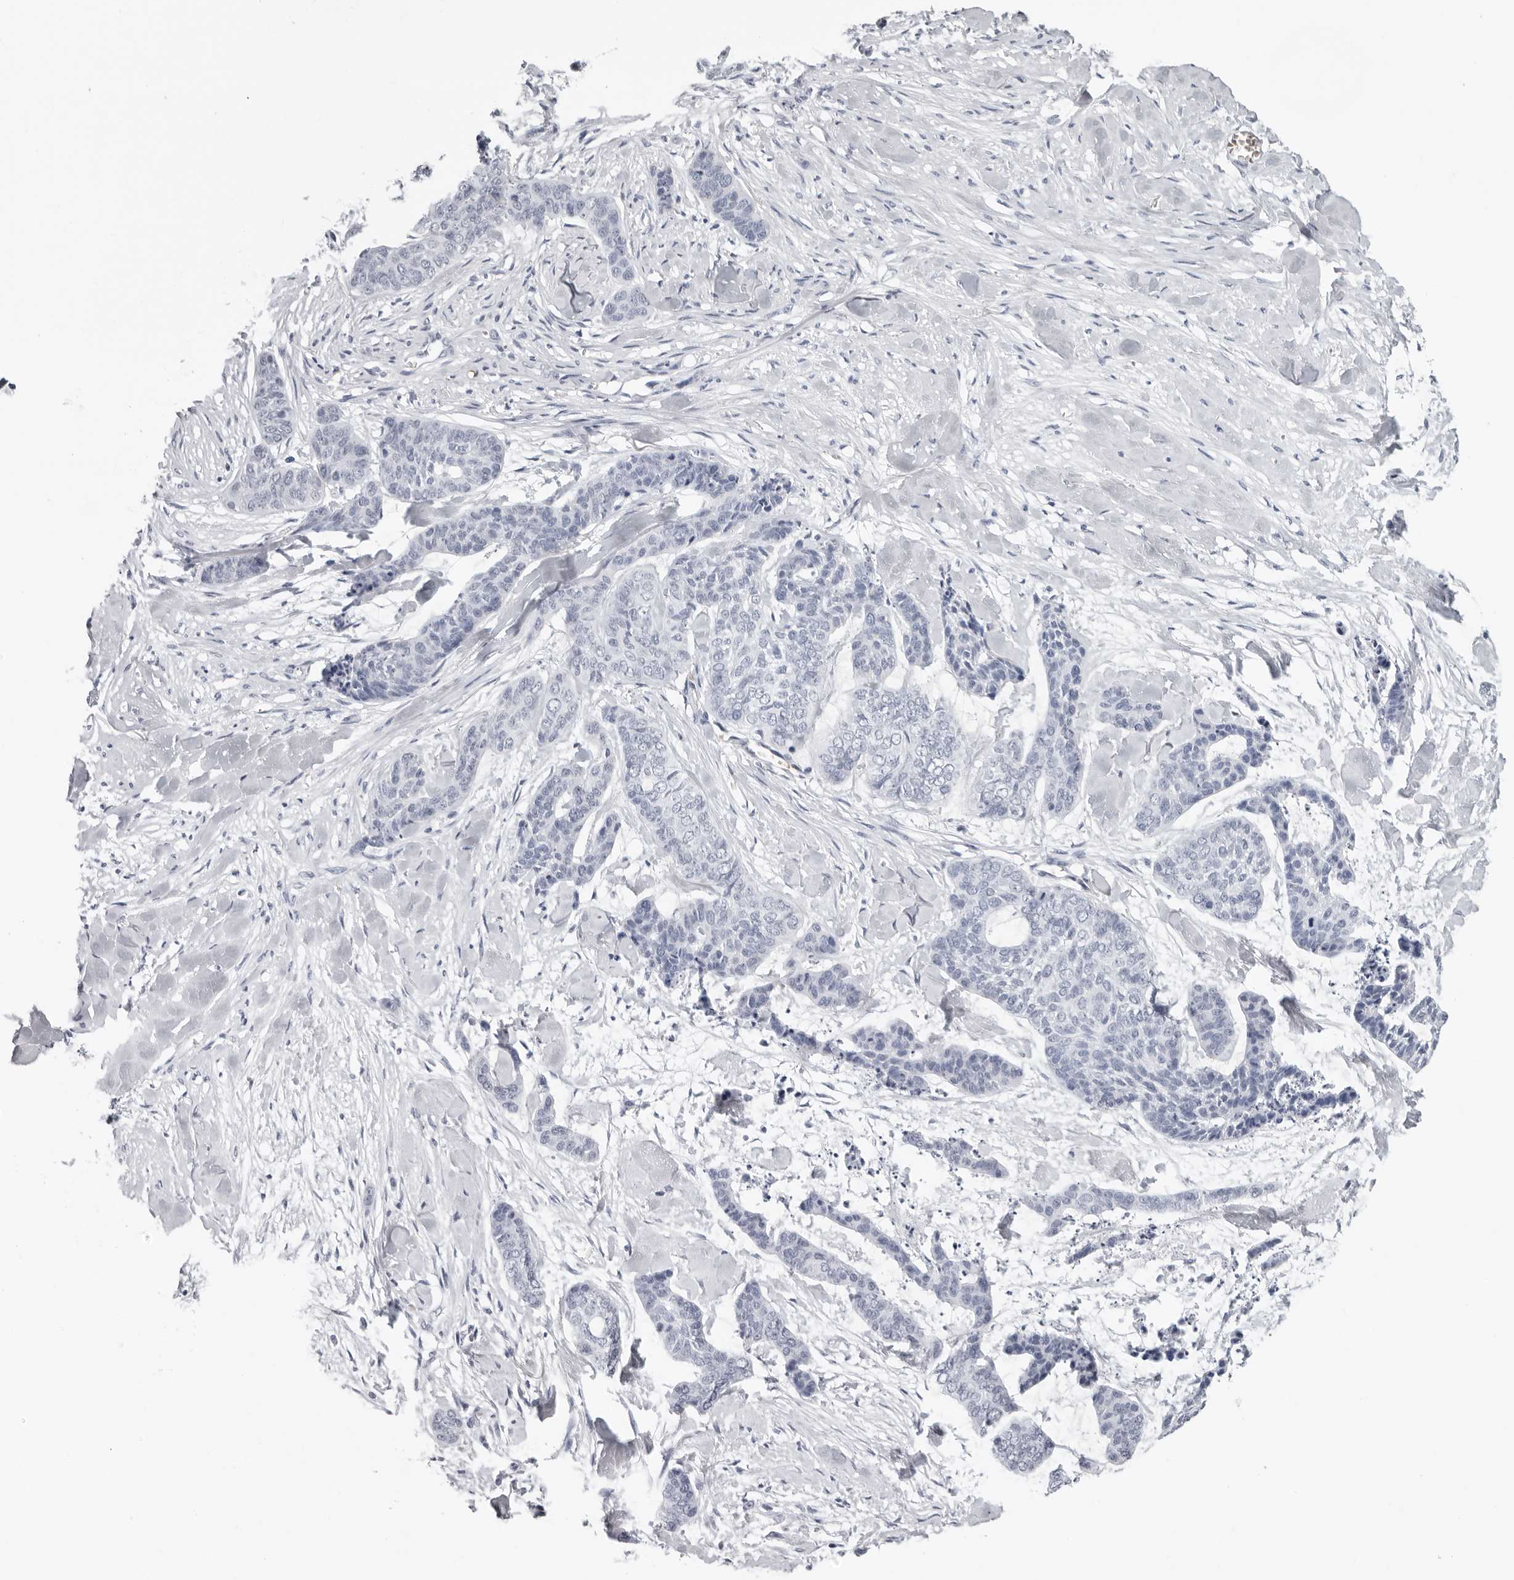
{"staining": {"intensity": "negative", "quantity": "none", "location": "none"}, "tissue": "skin cancer", "cell_type": "Tumor cells", "image_type": "cancer", "snomed": [{"axis": "morphology", "description": "Basal cell carcinoma"}, {"axis": "topography", "description": "Skin"}], "caption": "Immunohistochemistry of human skin cancer exhibits no positivity in tumor cells. The staining was performed using DAB (3,3'-diaminobenzidine) to visualize the protein expression in brown, while the nuclei were stained in blue with hematoxylin (Magnification: 20x).", "gene": "EPB41", "patient": {"sex": "female", "age": 64}}